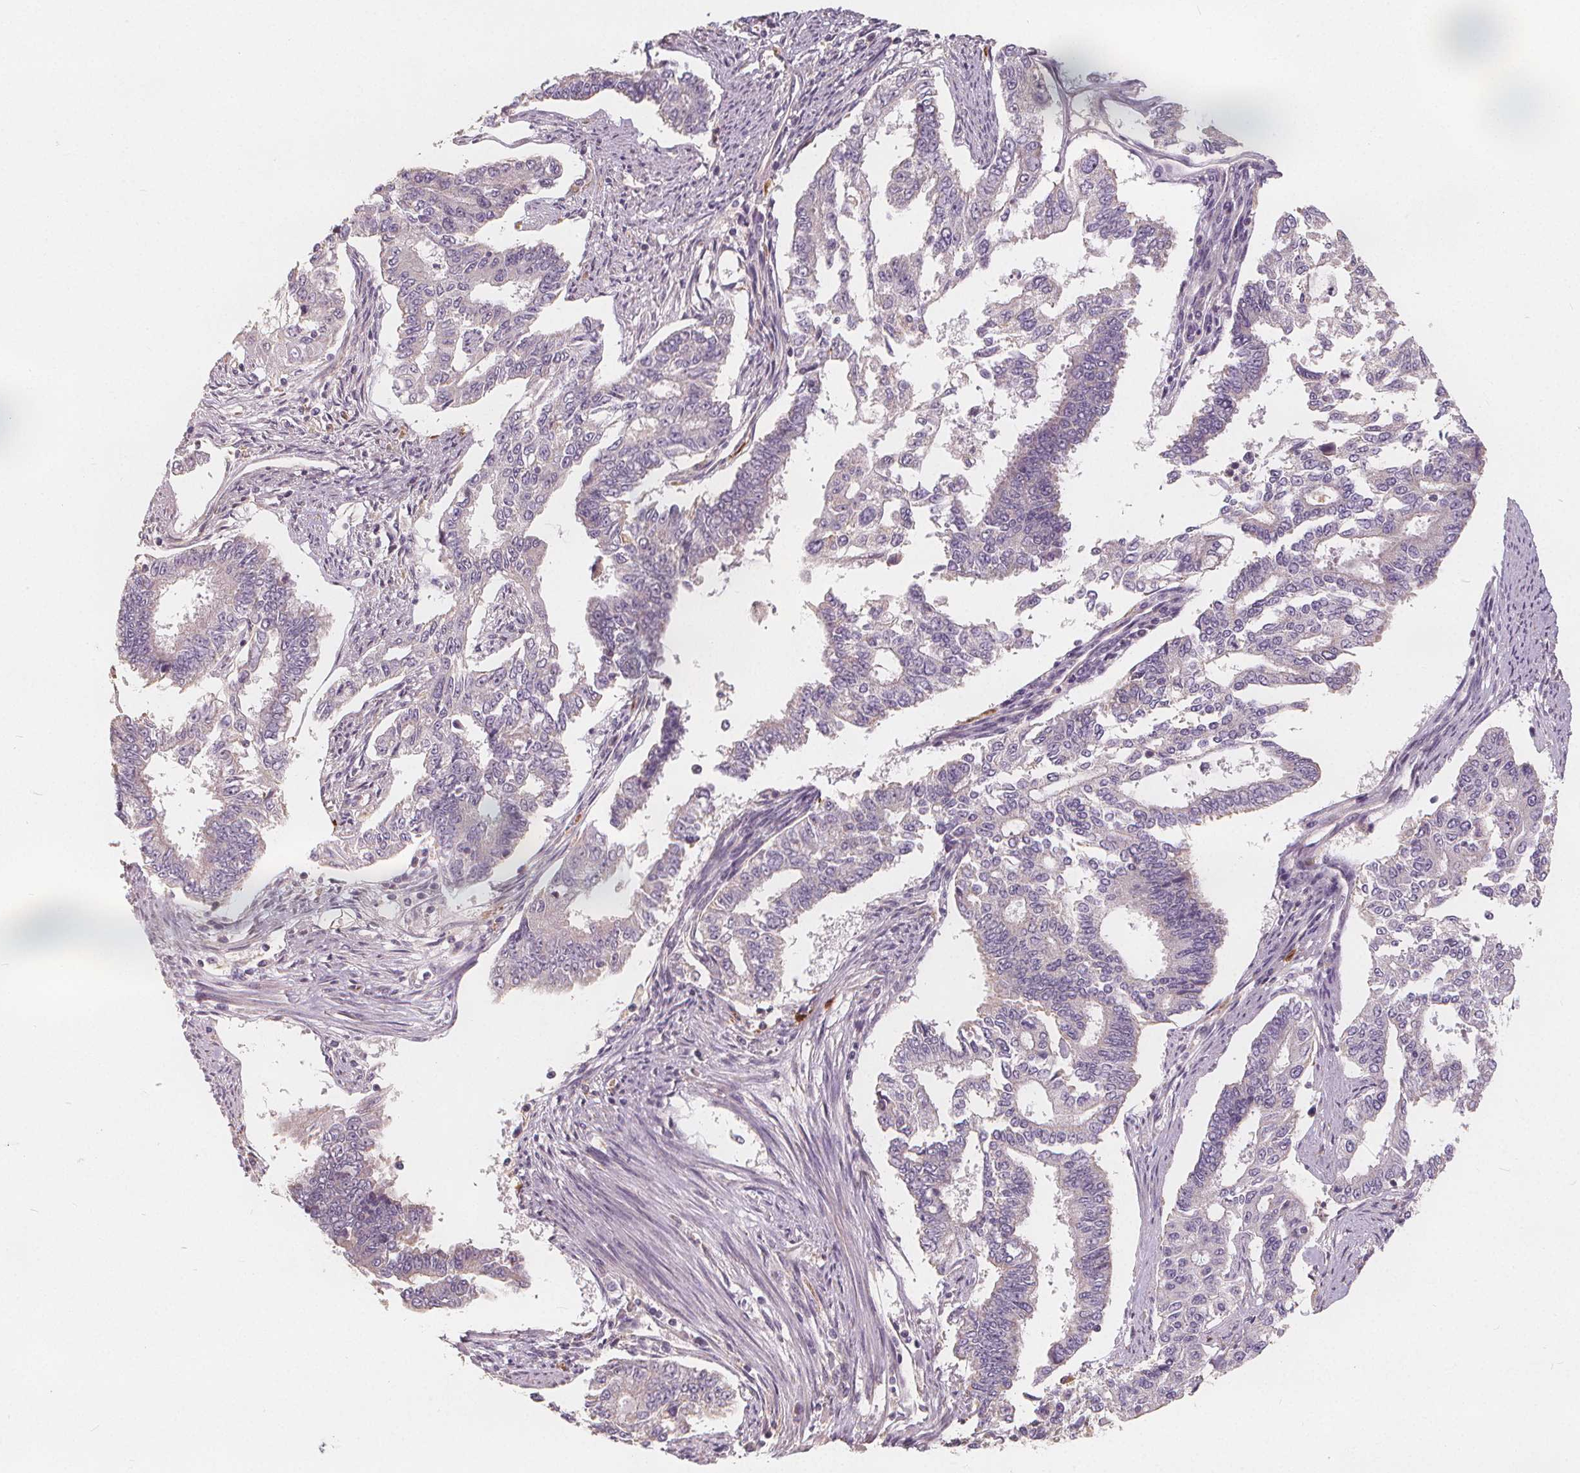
{"staining": {"intensity": "negative", "quantity": "none", "location": "none"}, "tissue": "endometrial cancer", "cell_type": "Tumor cells", "image_type": "cancer", "snomed": [{"axis": "morphology", "description": "Adenocarcinoma, NOS"}, {"axis": "topography", "description": "Uterus"}], "caption": "DAB immunohistochemical staining of human endometrial cancer (adenocarcinoma) shows no significant expression in tumor cells. (Immunohistochemistry (ihc), brightfield microscopy, high magnification).", "gene": "DRC3", "patient": {"sex": "female", "age": 59}}